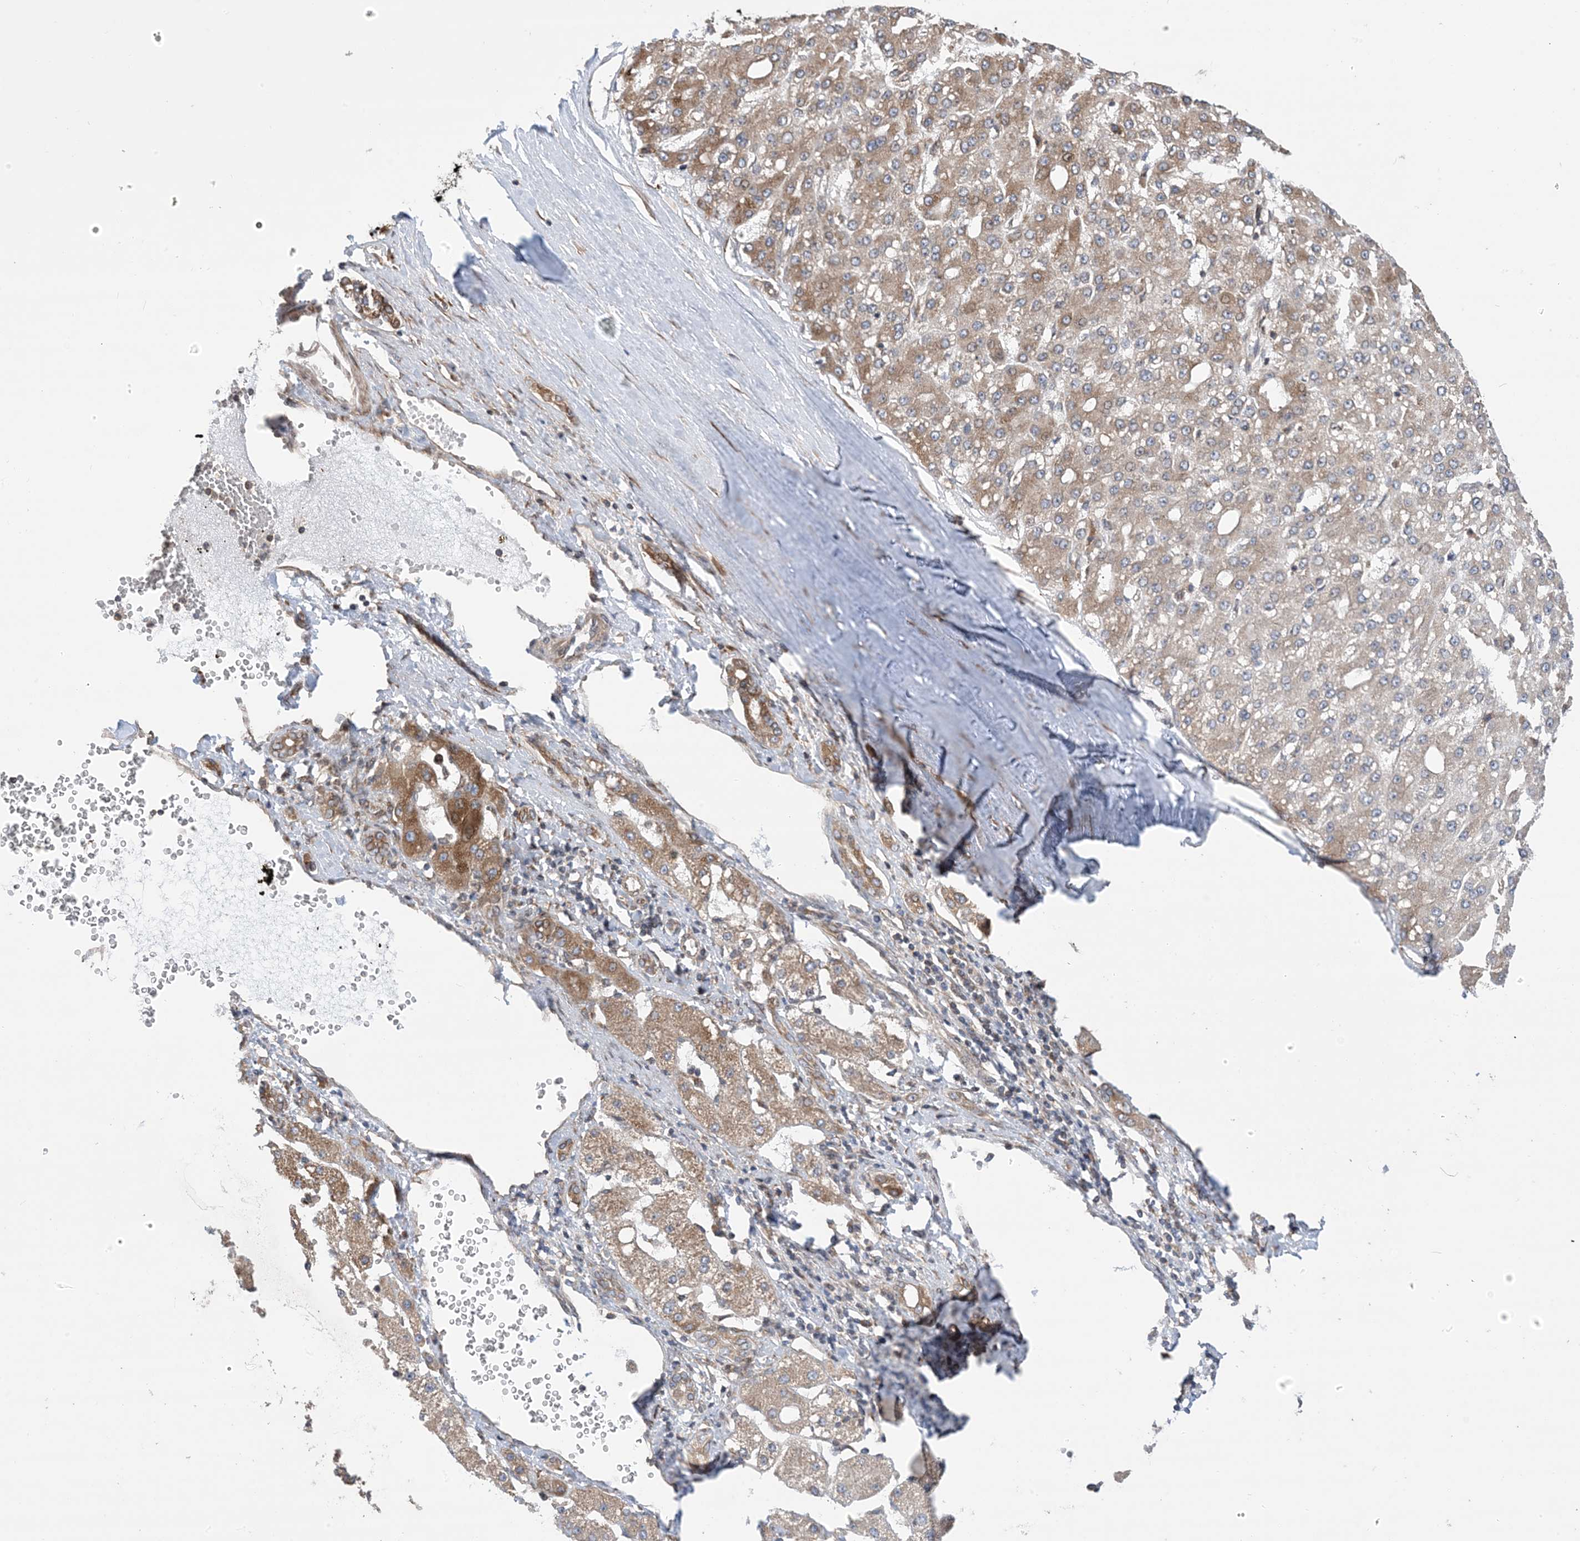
{"staining": {"intensity": "moderate", "quantity": "<25%", "location": "cytoplasmic/membranous"}, "tissue": "liver cancer", "cell_type": "Tumor cells", "image_type": "cancer", "snomed": [{"axis": "morphology", "description": "Carcinoma, Hepatocellular, NOS"}, {"axis": "topography", "description": "Liver"}], "caption": "Liver cancer (hepatocellular carcinoma) was stained to show a protein in brown. There is low levels of moderate cytoplasmic/membranous staining in approximately <25% of tumor cells. (IHC, brightfield microscopy, high magnification).", "gene": "CLEC16A", "patient": {"sex": "male", "age": 67}}